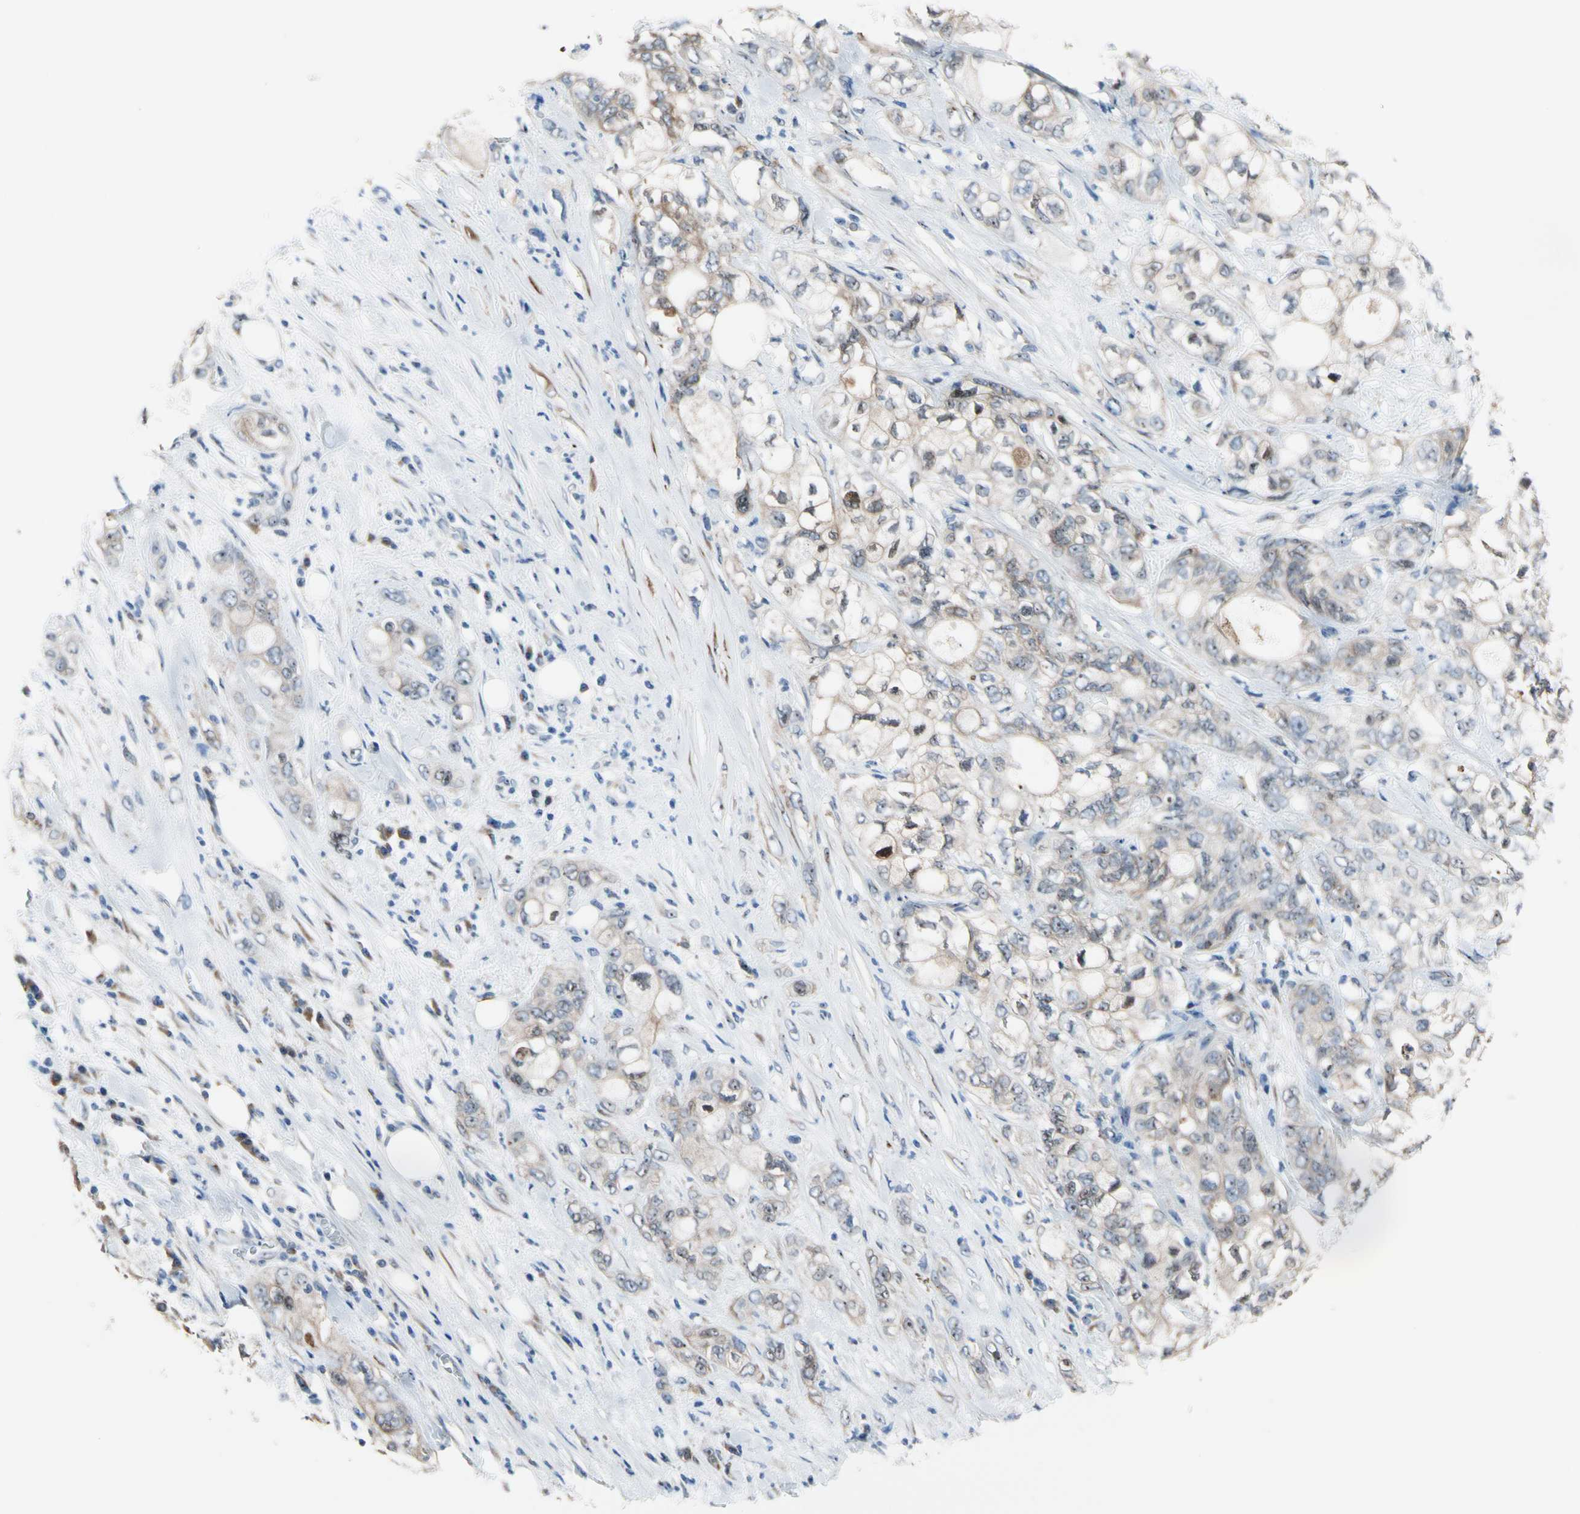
{"staining": {"intensity": "weak", "quantity": ">75%", "location": "cytoplasmic/membranous"}, "tissue": "pancreatic cancer", "cell_type": "Tumor cells", "image_type": "cancer", "snomed": [{"axis": "morphology", "description": "Adenocarcinoma, NOS"}, {"axis": "topography", "description": "Pancreas"}], "caption": "The photomicrograph demonstrates immunohistochemical staining of pancreatic adenocarcinoma. There is weak cytoplasmic/membranous expression is seen in approximately >75% of tumor cells. The protein is stained brown, and the nuclei are stained in blue (DAB IHC with brightfield microscopy, high magnification).", "gene": "TMED7", "patient": {"sex": "male", "age": 70}}